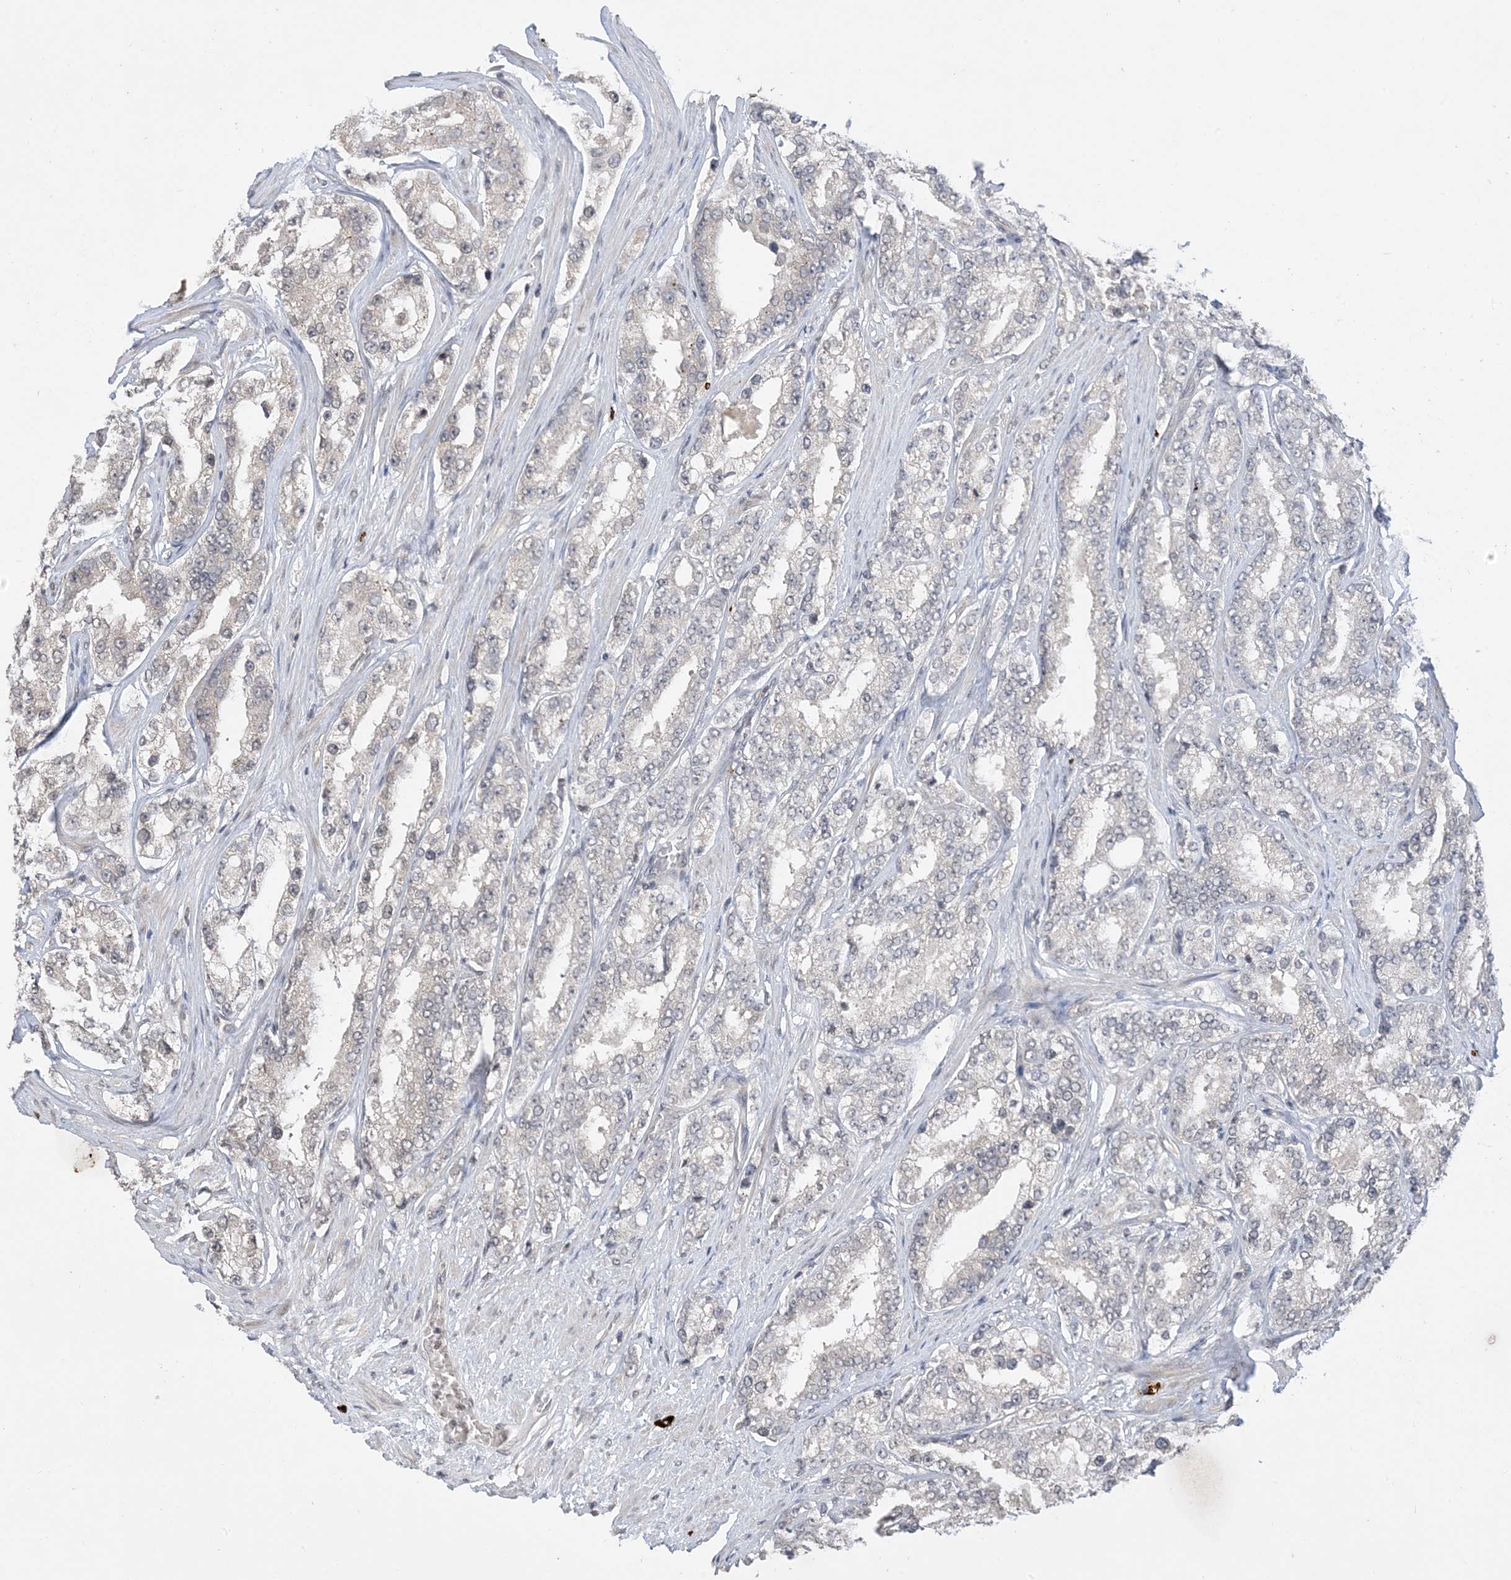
{"staining": {"intensity": "negative", "quantity": "none", "location": "none"}, "tissue": "prostate cancer", "cell_type": "Tumor cells", "image_type": "cancer", "snomed": [{"axis": "morphology", "description": "Normal tissue, NOS"}, {"axis": "morphology", "description": "Adenocarcinoma, High grade"}, {"axis": "topography", "description": "Prostate"}], "caption": "Immunohistochemistry (IHC) photomicrograph of neoplastic tissue: prostate high-grade adenocarcinoma stained with DAB (3,3'-diaminobenzidine) reveals no significant protein staining in tumor cells.", "gene": "RANBP9", "patient": {"sex": "male", "age": 83}}